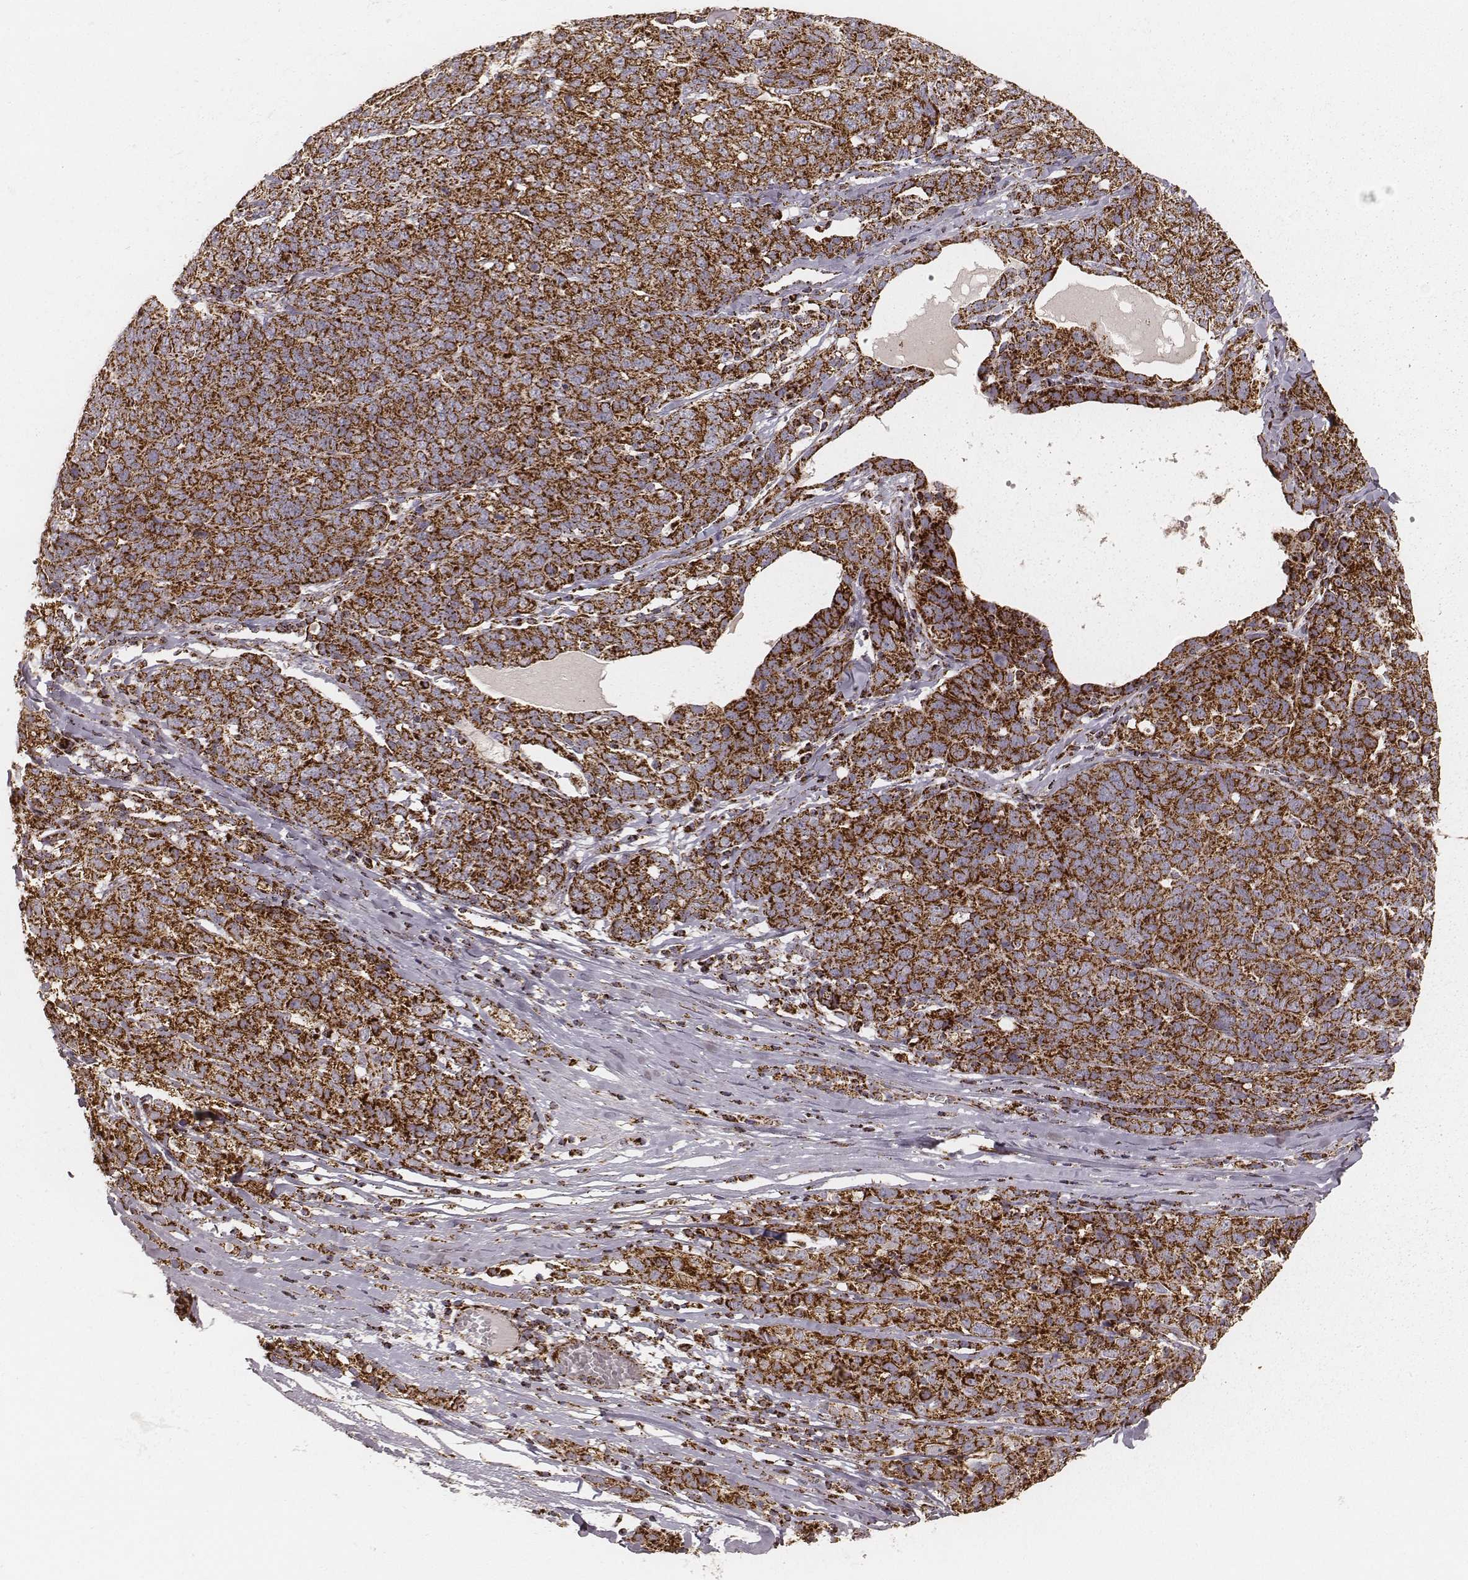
{"staining": {"intensity": "strong", "quantity": ">75%", "location": "cytoplasmic/membranous"}, "tissue": "ovarian cancer", "cell_type": "Tumor cells", "image_type": "cancer", "snomed": [{"axis": "morphology", "description": "Cystadenocarcinoma, serous, NOS"}, {"axis": "topography", "description": "Ovary"}], "caption": "Brown immunohistochemical staining in serous cystadenocarcinoma (ovarian) reveals strong cytoplasmic/membranous staining in approximately >75% of tumor cells.", "gene": "CS", "patient": {"sex": "female", "age": 71}}